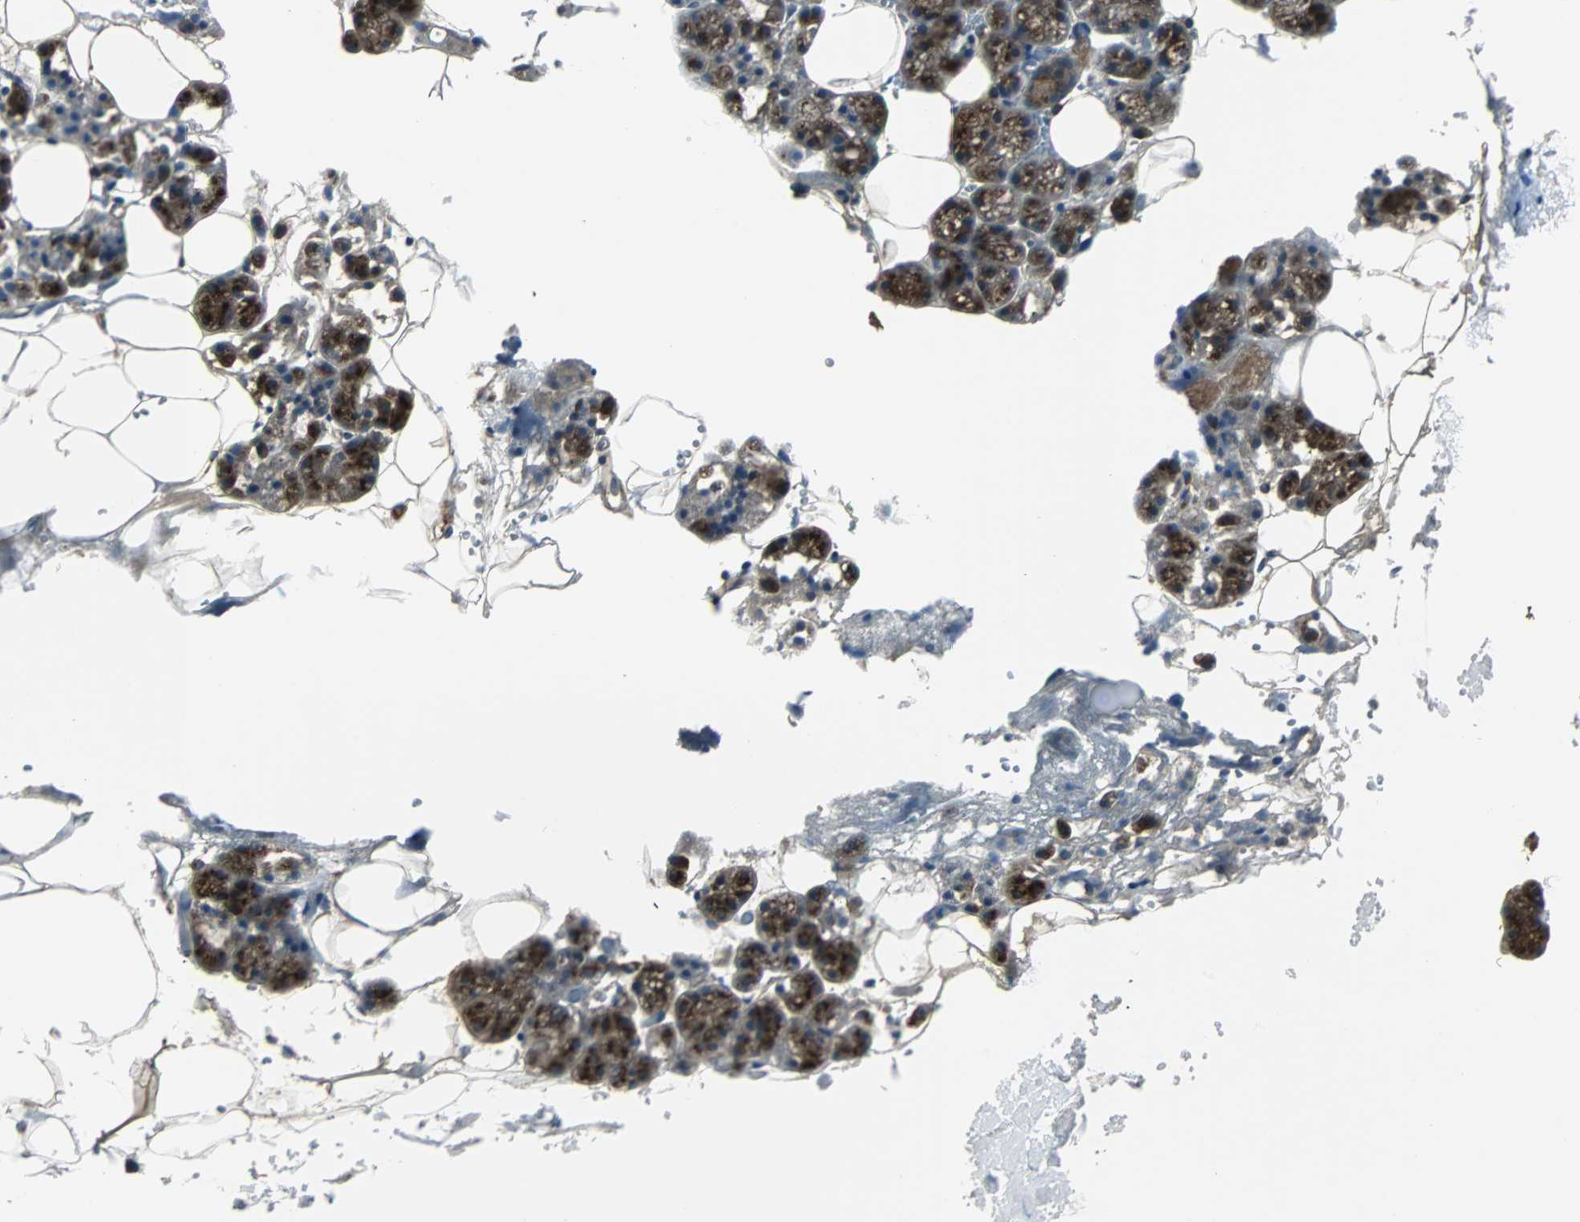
{"staining": {"intensity": "moderate", "quantity": ">75%", "location": "cytoplasmic/membranous"}, "tissue": "salivary gland", "cell_type": "Glandular cells", "image_type": "normal", "snomed": [{"axis": "morphology", "description": "Normal tissue, NOS"}, {"axis": "topography", "description": "Salivary gland"}], "caption": "Protein expression analysis of benign salivary gland exhibits moderate cytoplasmic/membranous staining in about >75% of glandular cells. Nuclei are stained in blue.", "gene": "ARF1", "patient": {"sex": "male", "age": 62}}